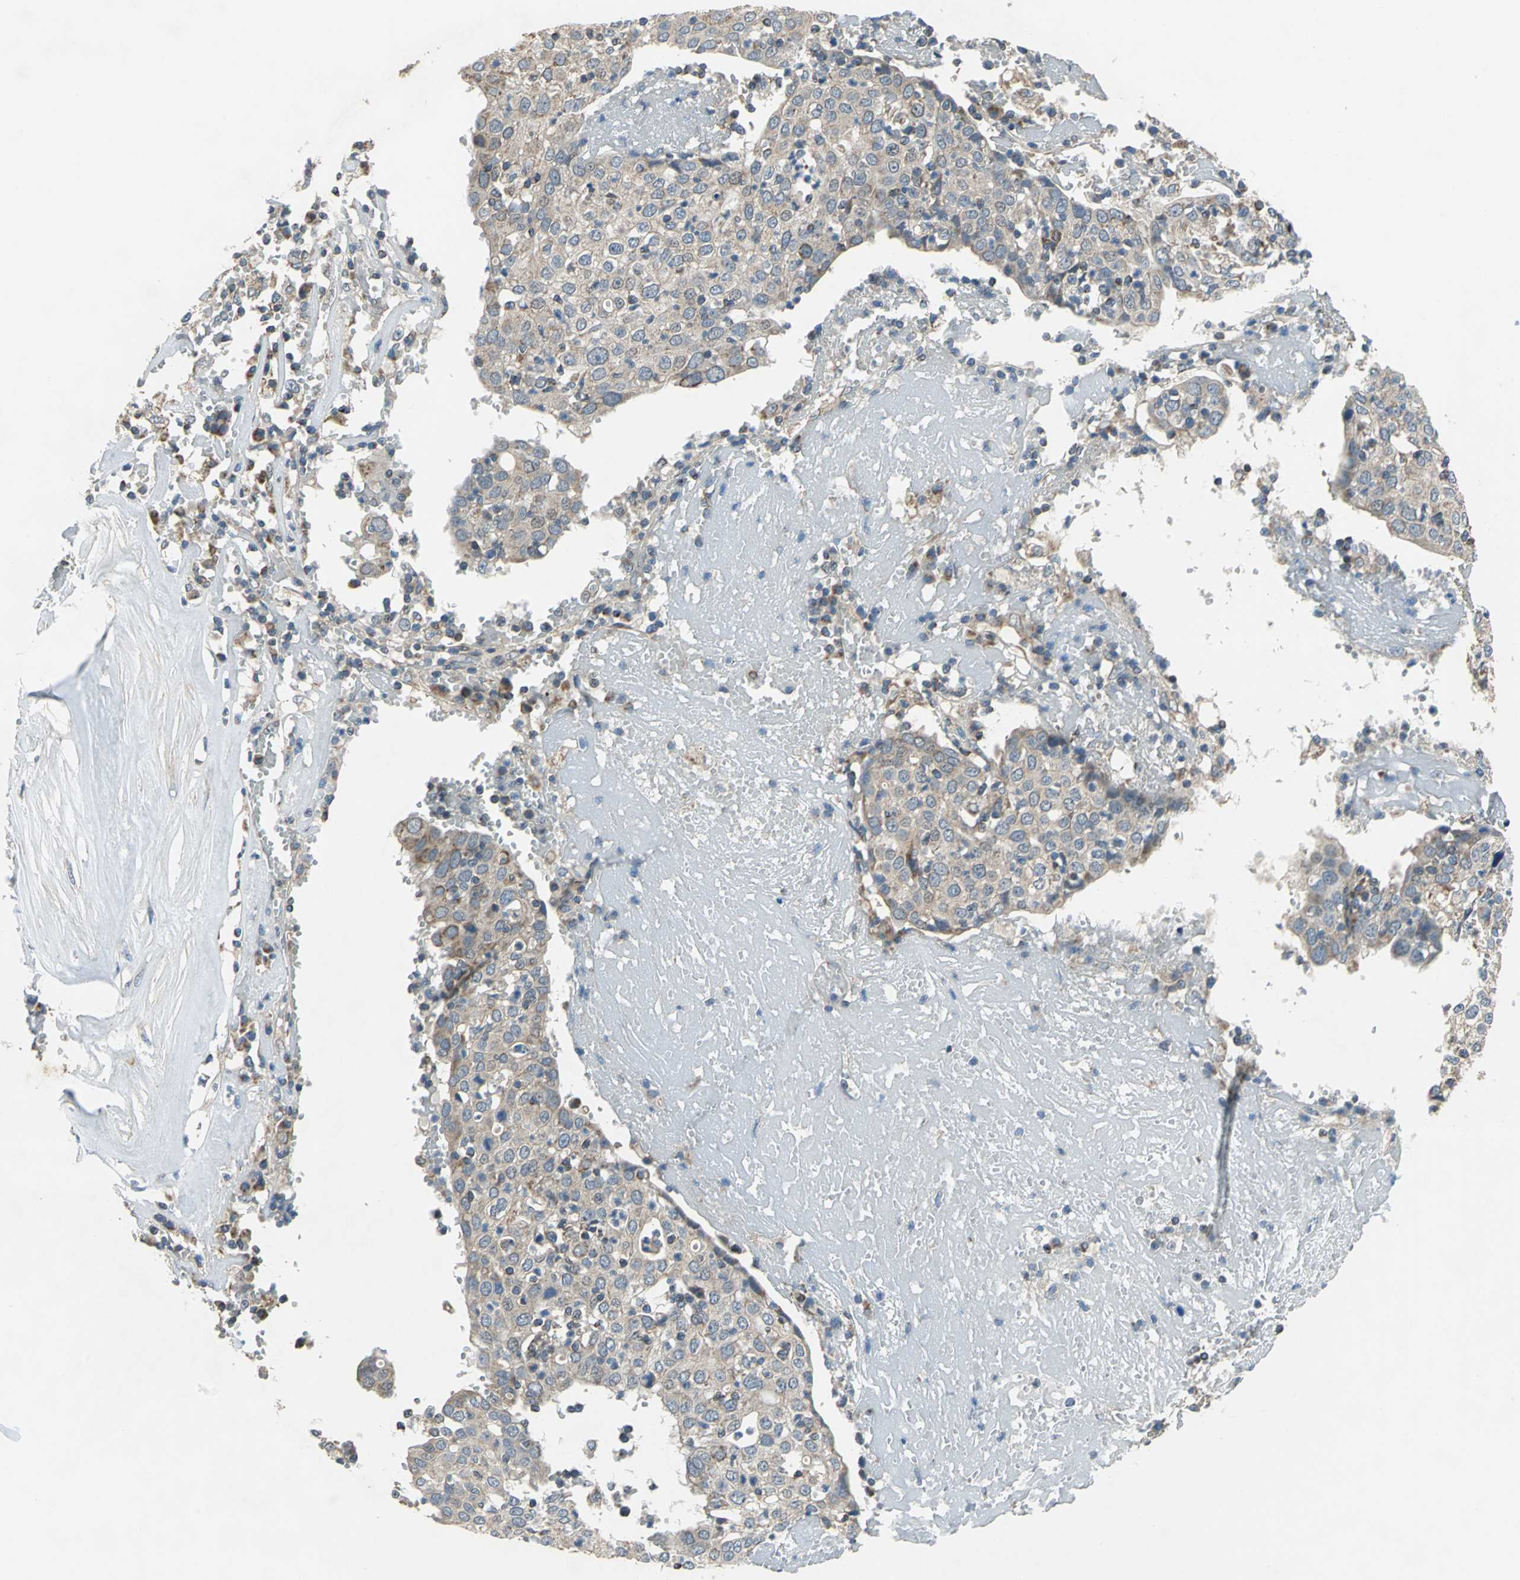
{"staining": {"intensity": "moderate", "quantity": ">75%", "location": "cytoplasmic/membranous"}, "tissue": "head and neck cancer", "cell_type": "Tumor cells", "image_type": "cancer", "snomed": [{"axis": "morphology", "description": "Adenocarcinoma, NOS"}, {"axis": "topography", "description": "Salivary gland"}, {"axis": "topography", "description": "Head-Neck"}], "caption": "About >75% of tumor cells in head and neck adenocarcinoma display moderate cytoplasmic/membranous protein staining as visualized by brown immunohistochemical staining.", "gene": "TRAK1", "patient": {"sex": "female", "age": 65}}